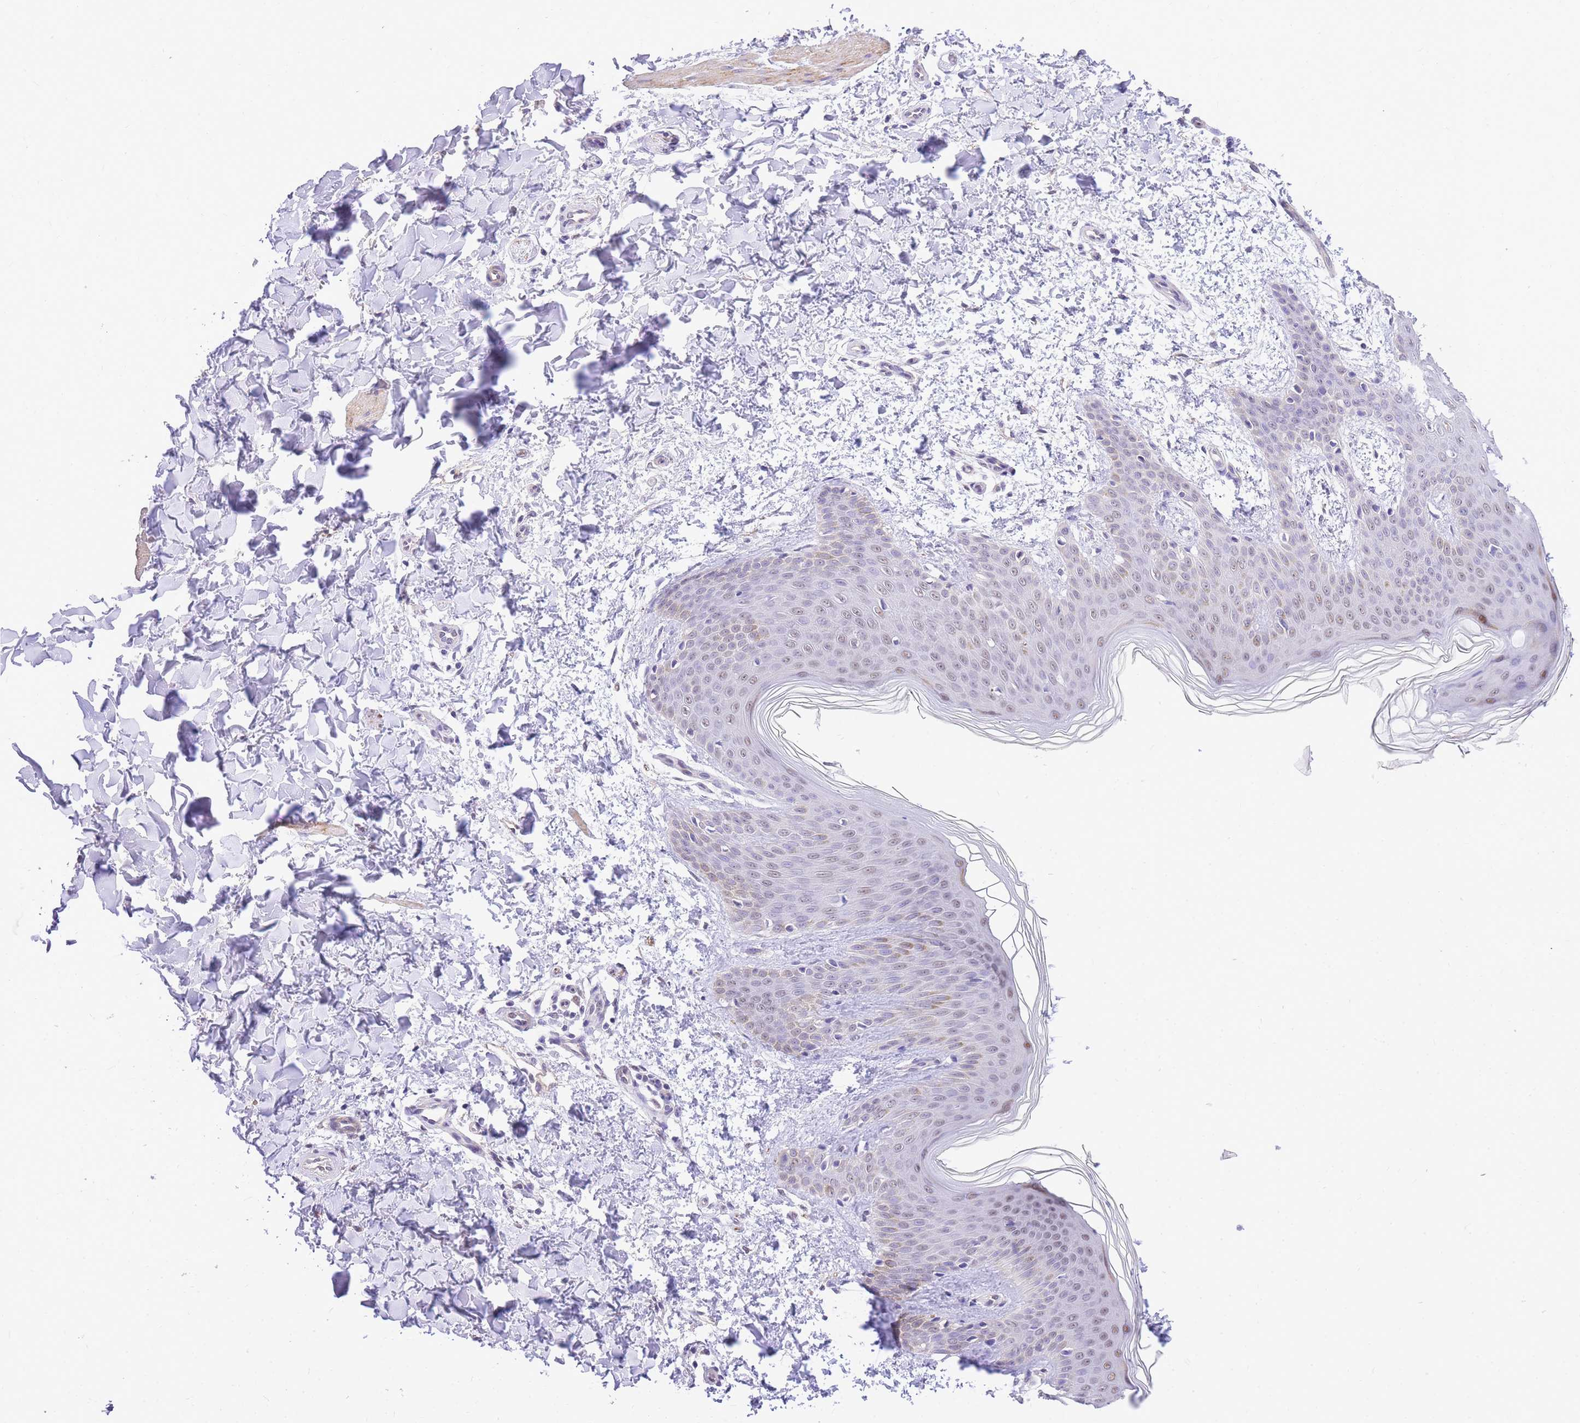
{"staining": {"intensity": "negative", "quantity": "none", "location": "none"}, "tissue": "skin", "cell_type": "Fibroblasts", "image_type": "normal", "snomed": [{"axis": "morphology", "description": "Normal tissue, NOS"}, {"axis": "topography", "description": "Skin"}], "caption": "Immunohistochemical staining of normal human skin exhibits no significant positivity in fibroblasts.", "gene": "S100PBP", "patient": {"sex": "male", "age": 36}}